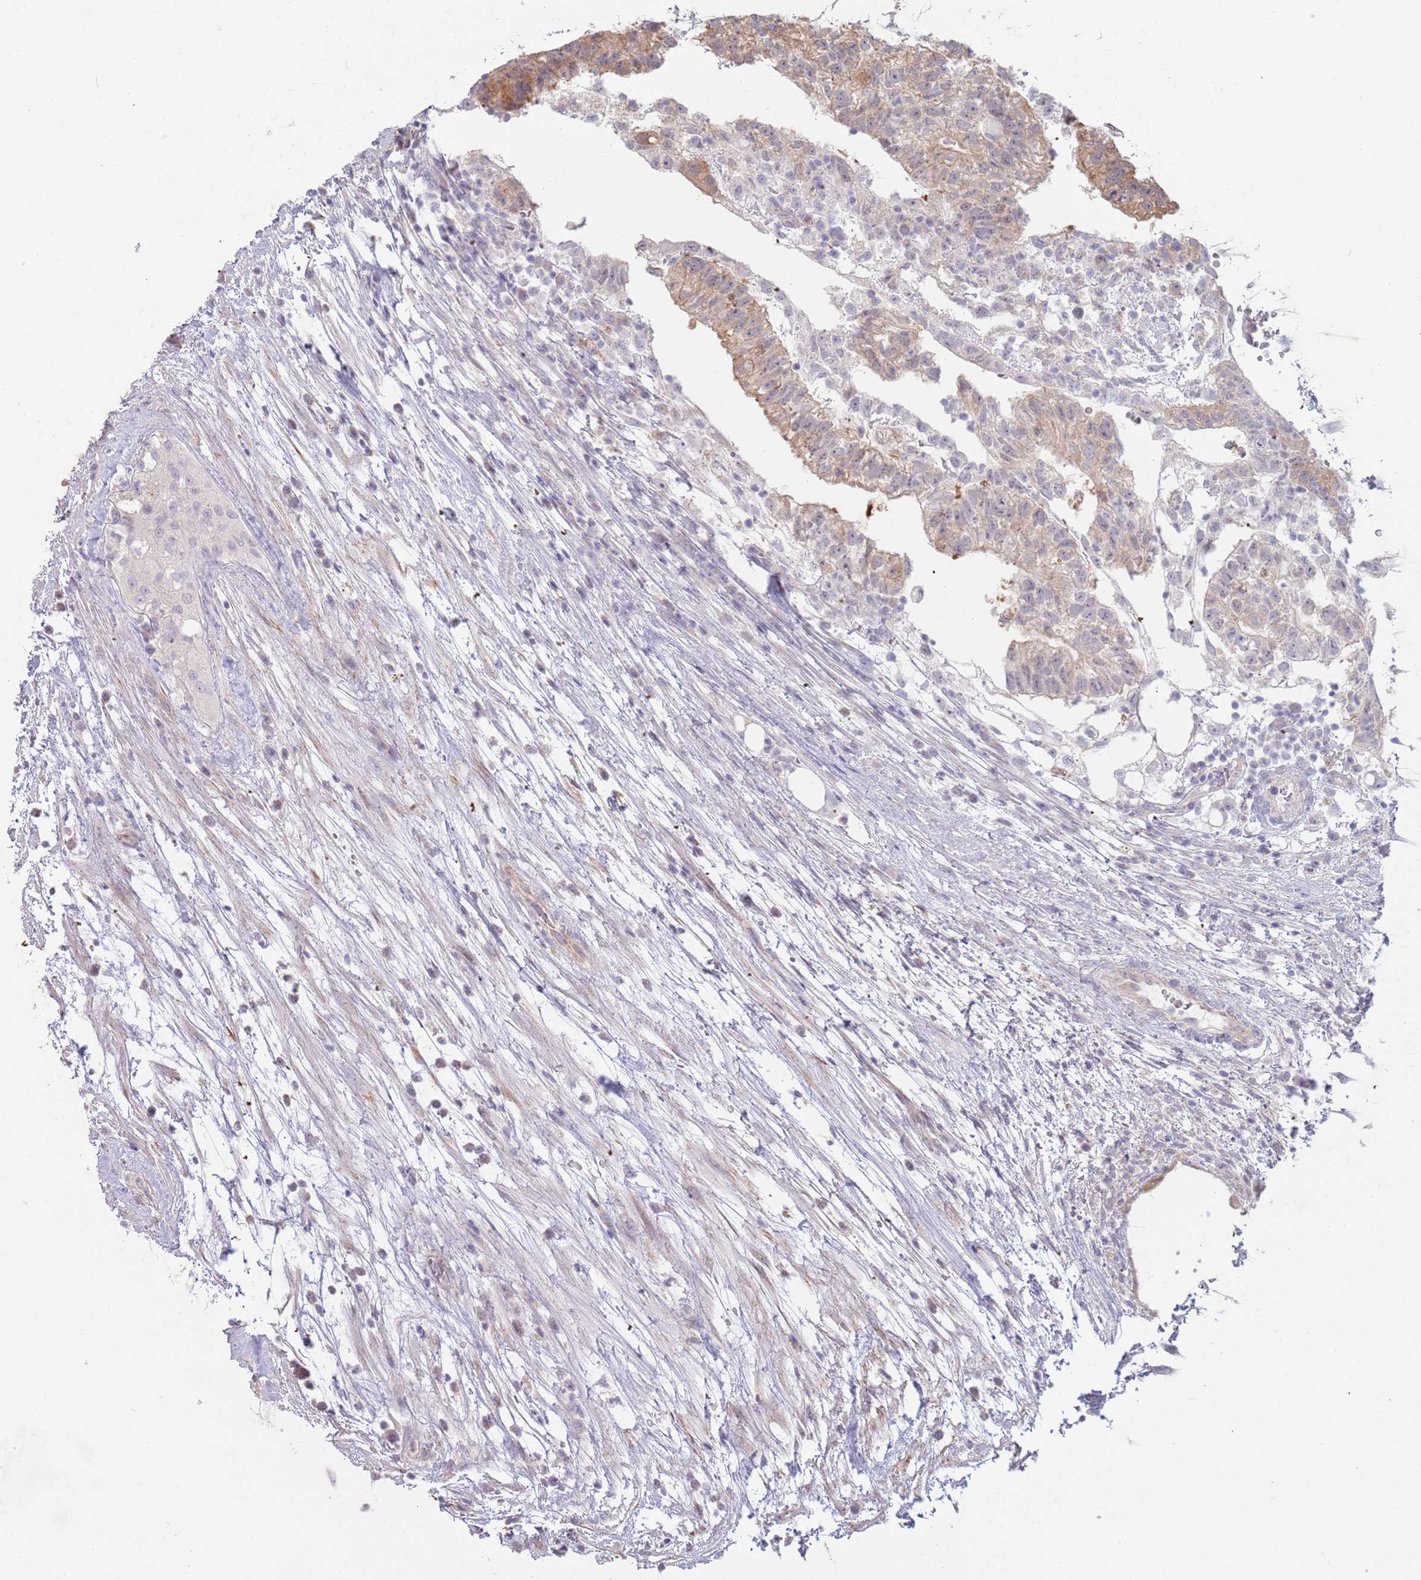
{"staining": {"intensity": "moderate", "quantity": "25%-75%", "location": "cytoplasmic/membranous"}, "tissue": "testis cancer", "cell_type": "Tumor cells", "image_type": "cancer", "snomed": [{"axis": "morphology", "description": "Normal tissue, NOS"}, {"axis": "morphology", "description": "Carcinoma, Embryonal, NOS"}, {"axis": "topography", "description": "Testis"}], "caption": "Immunohistochemistry (IHC) micrograph of human testis cancer (embryonal carcinoma) stained for a protein (brown), which shows medium levels of moderate cytoplasmic/membranous expression in about 25%-75% of tumor cells.", "gene": "LDHD", "patient": {"sex": "male", "age": 32}}